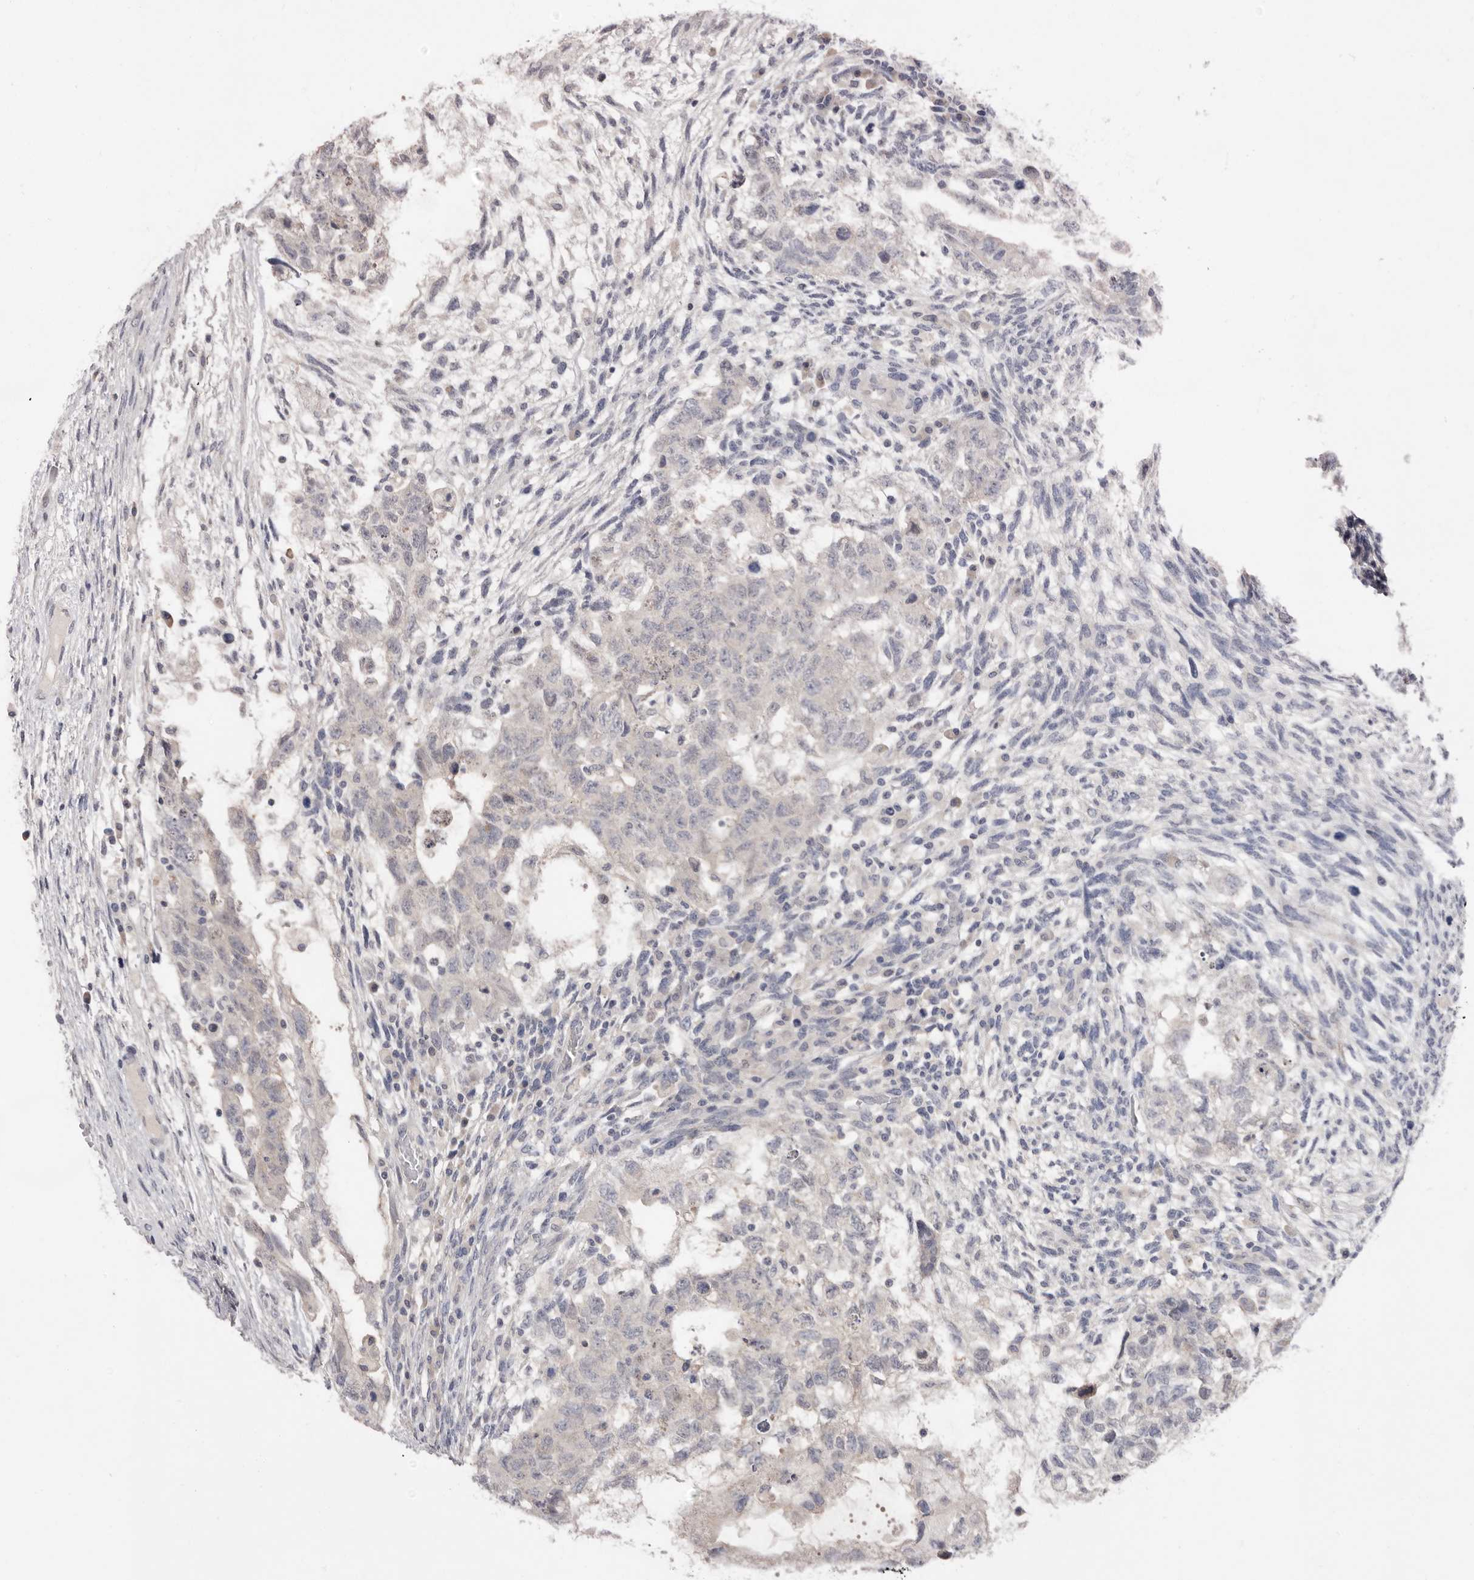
{"staining": {"intensity": "negative", "quantity": "none", "location": "none"}, "tissue": "testis cancer", "cell_type": "Tumor cells", "image_type": "cancer", "snomed": [{"axis": "morphology", "description": "Normal tissue, NOS"}, {"axis": "morphology", "description": "Carcinoma, Embryonal, NOS"}, {"axis": "topography", "description": "Testis"}], "caption": "Immunohistochemical staining of human testis cancer reveals no significant positivity in tumor cells.", "gene": "DOP1A", "patient": {"sex": "male", "age": 36}}